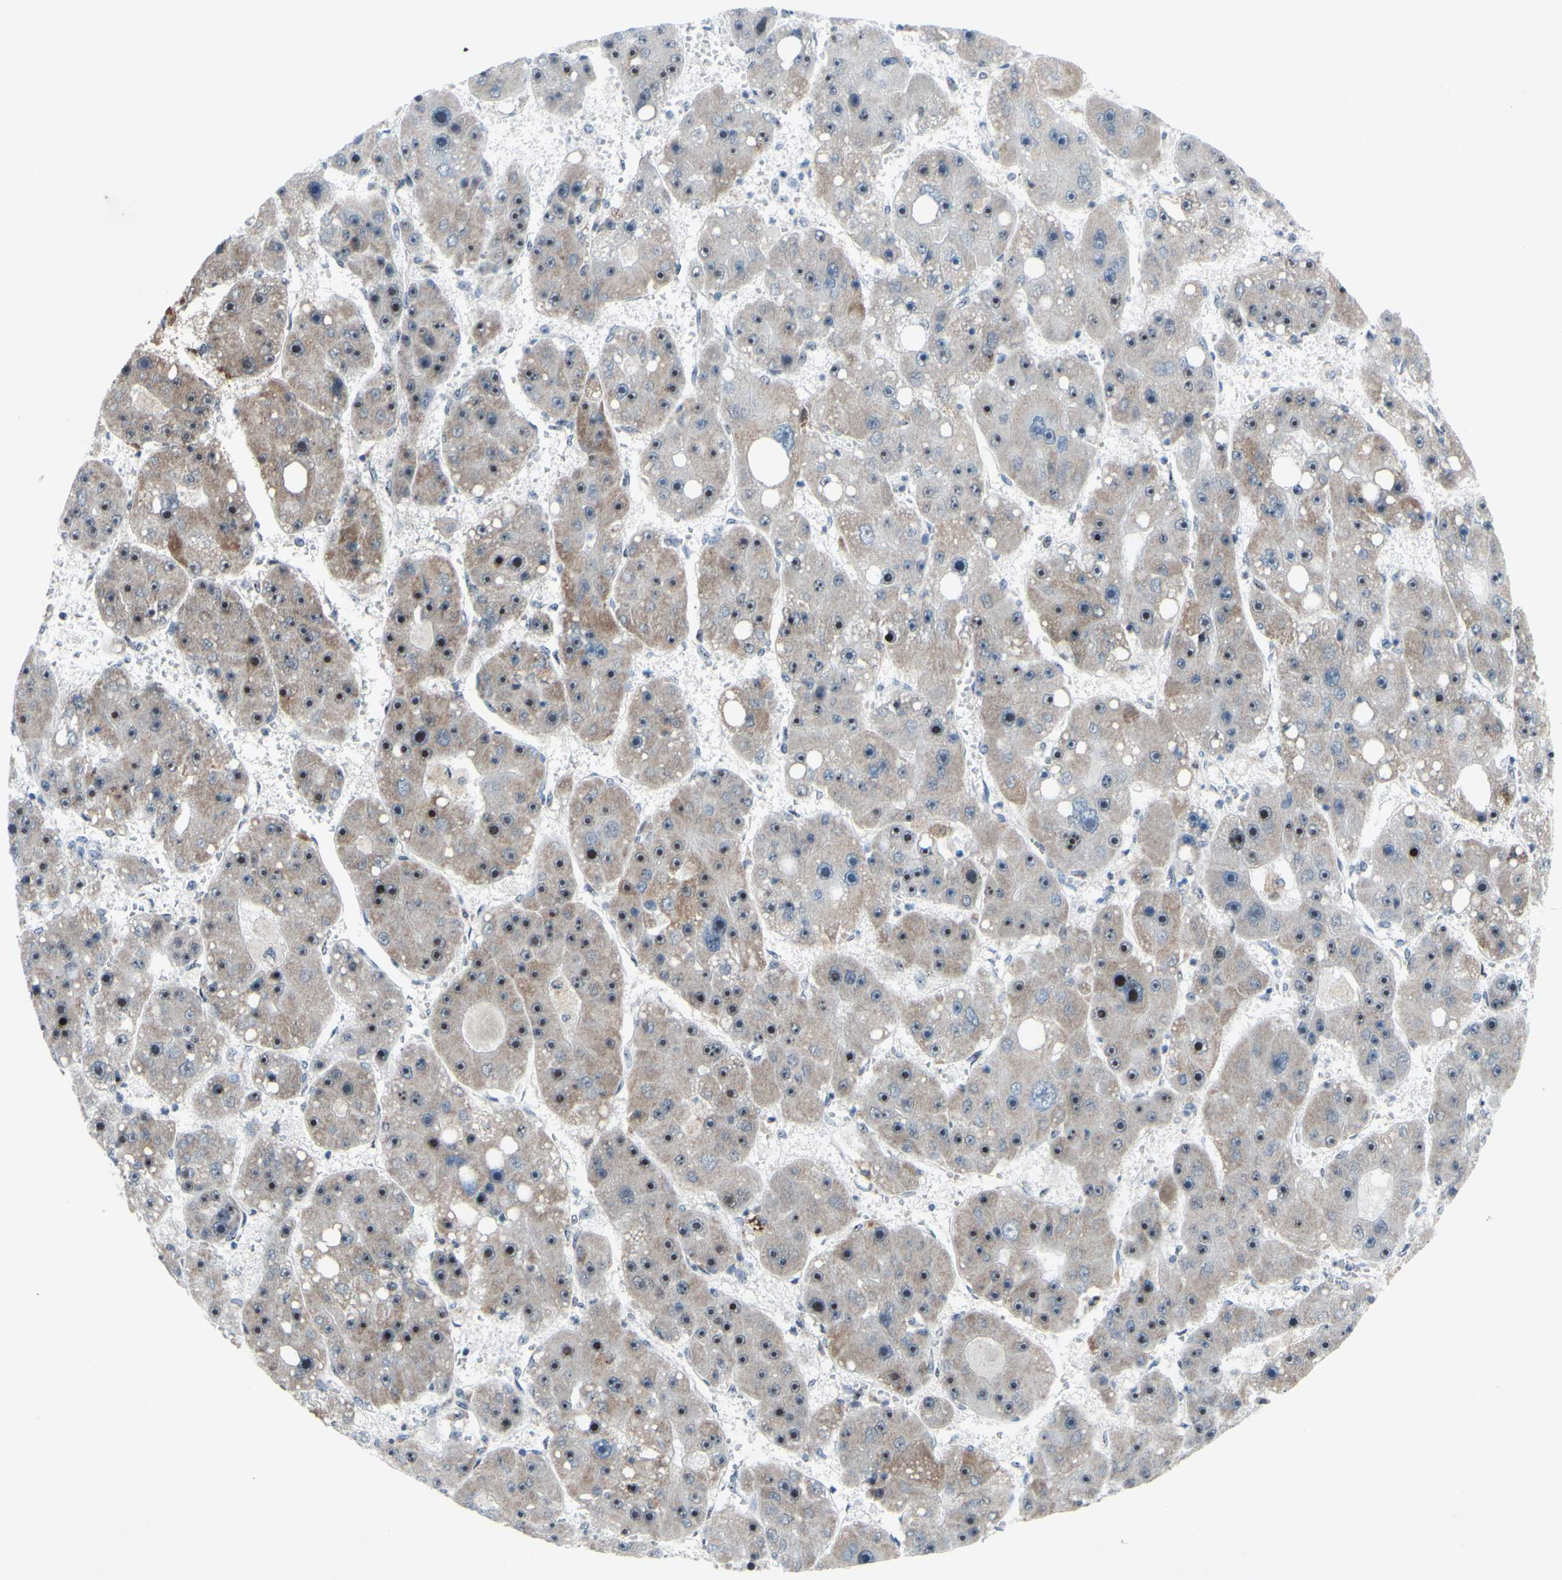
{"staining": {"intensity": "weak", "quantity": ">75%", "location": "cytoplasmic/membranous,nuclear"}, "tissue": "liver cancer", "cell_type": "Tumor cells", "image_type": "cancer", "snomed": [{"axis": "morphology", "description": "Carcinoma, Hepatocellular, NOS"}, {"axis": "topography", "description": "Liver"}], "caption": "Tumor cells show low levels of weak cytoplasmic/membranous and nuclear positivity in approximately >75% of cells in human liver cancer.", "gene": "POLR1A", "patient": {"sex": "female", "age": 61}}